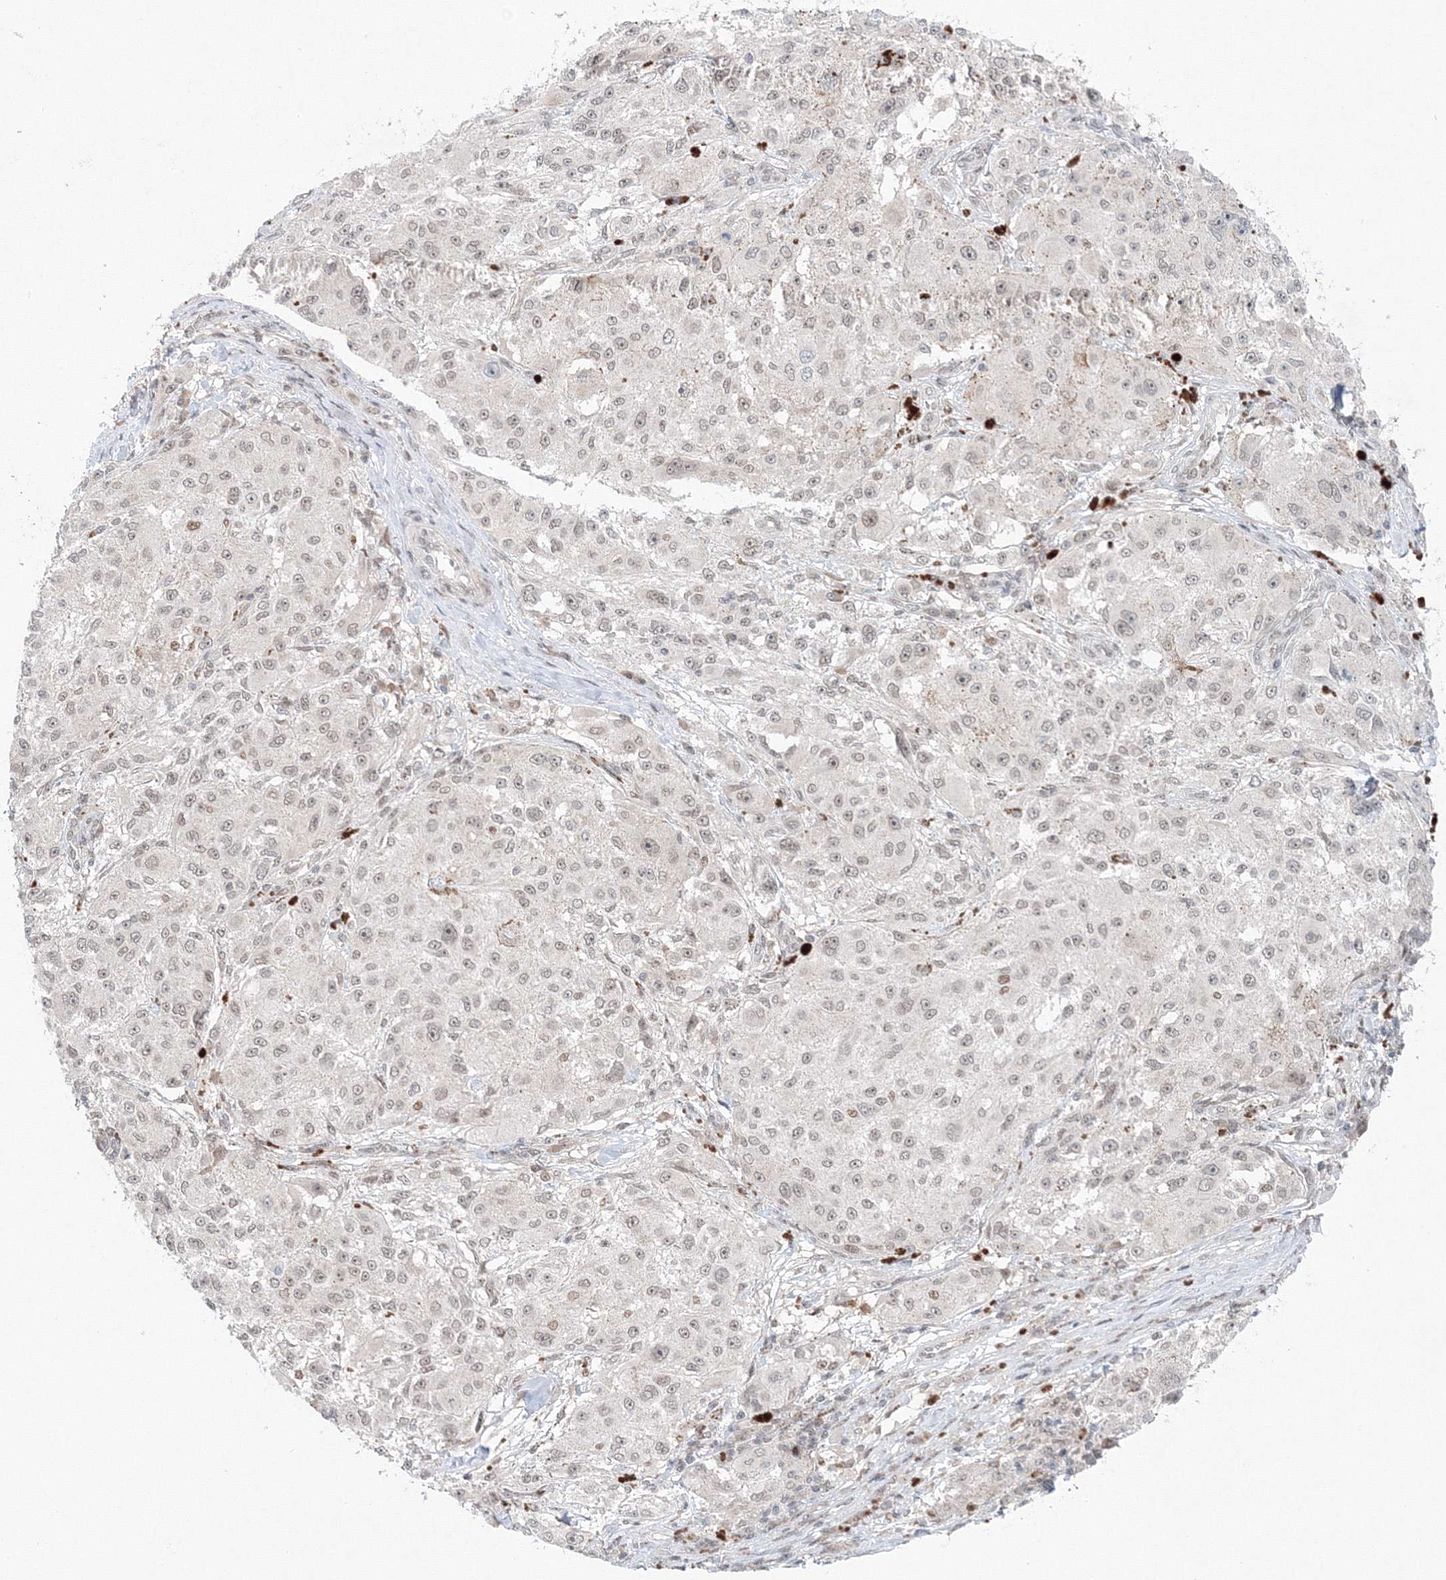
{"staining": {"intensity": "weak", "quantity": "<25%", "location": "nuclear"}, "tissue": "melanoma", "cell_type": "Tumor cells", "image_type": "cancer", "snomed": [{"axis": "morphology", "description": "Necrosis, NOS"}, {"axis": "morphology", "description": "Malignant melanoma, NOS"}, {"axis": "topography", "description": "Skin"}], "caption": "DAB (3,3'-diaminobenzidine) immunohistochemical staining of malignant melanoma exhibits no significant positivity in tumor cells.", "gene": "NOA1", "patient": {"sex": "female", "age": 87}}